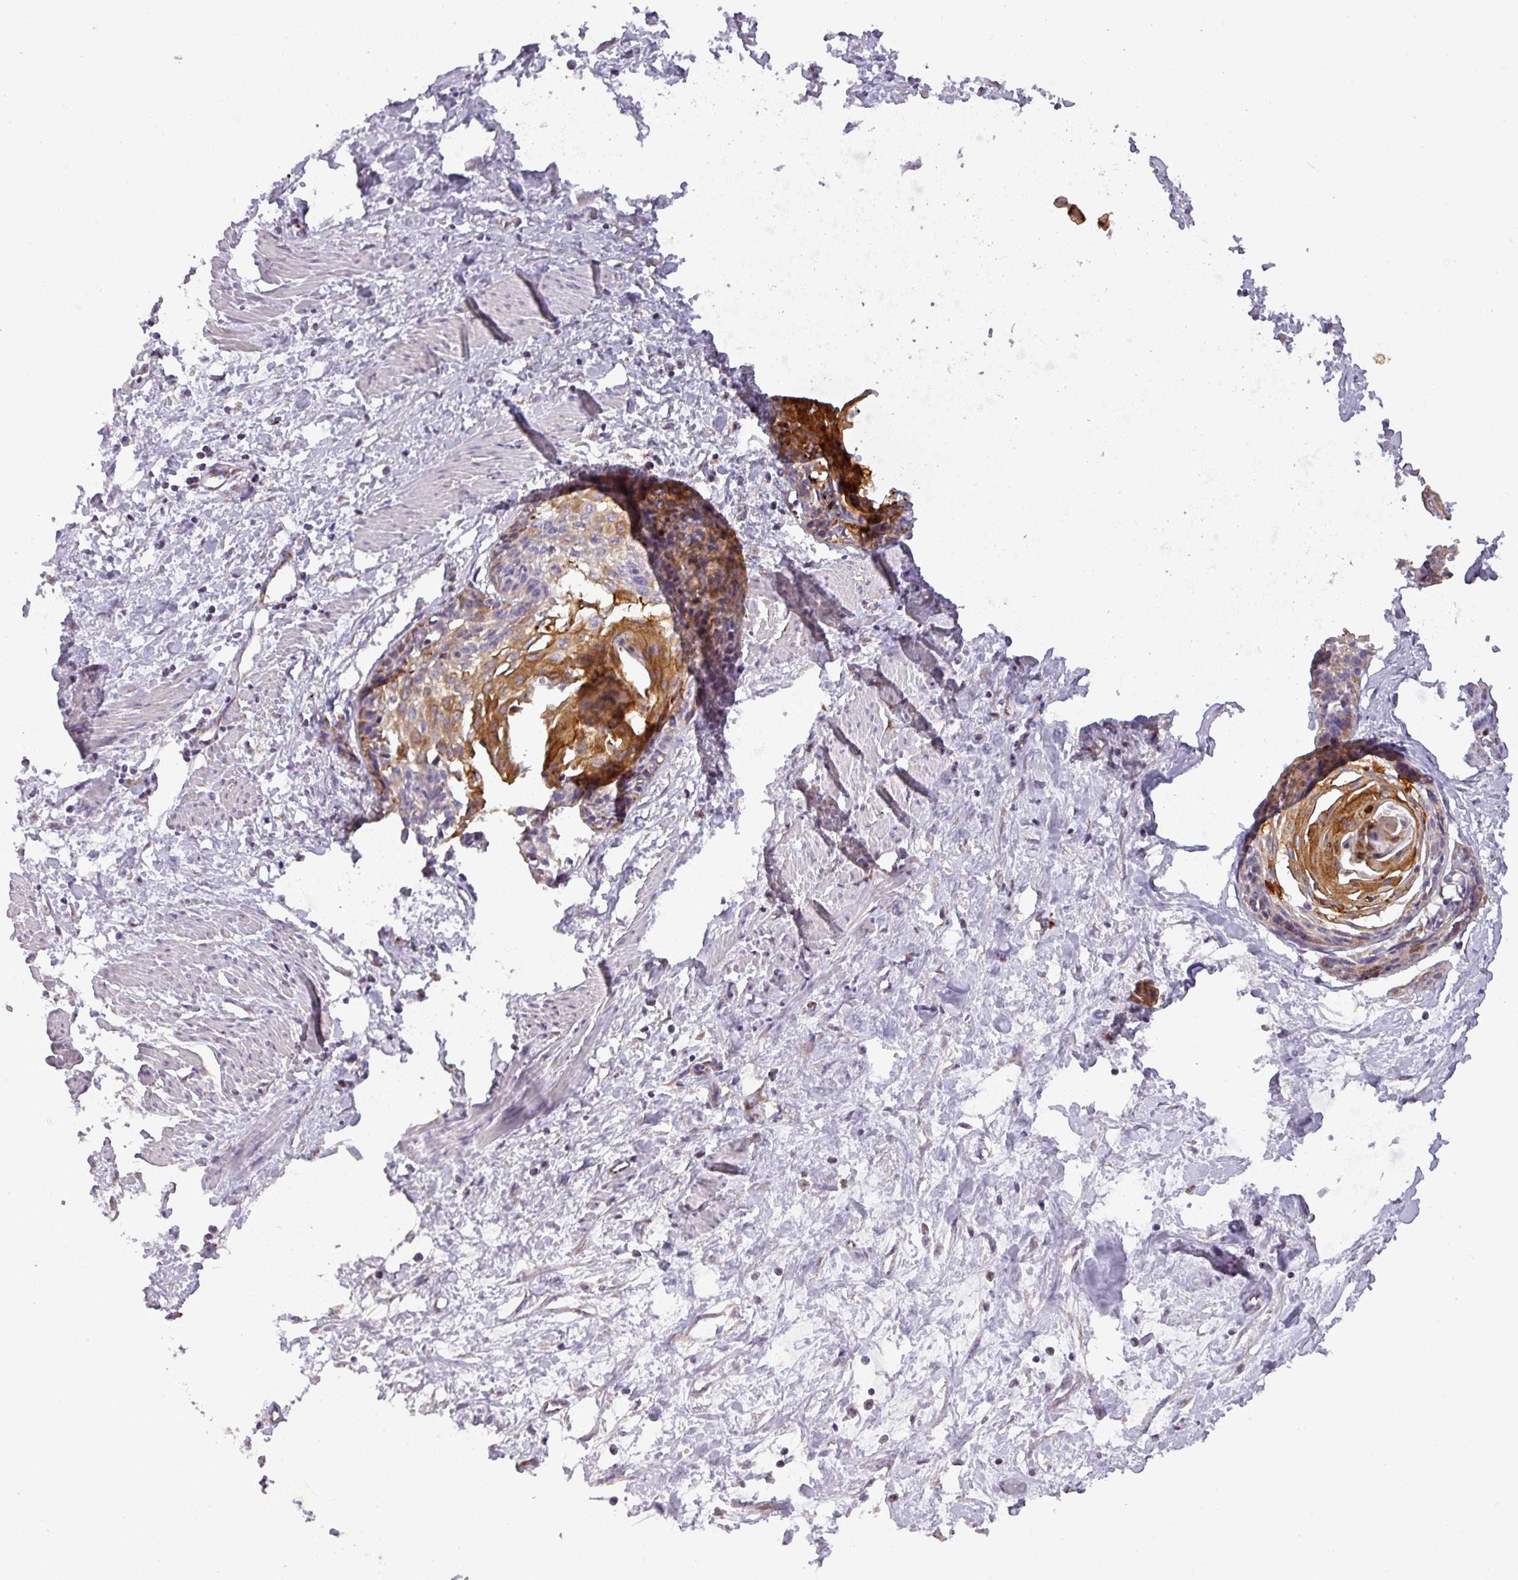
{"staining": {"intensity": "moderate", "quantity": "25%-75%", "location": "cytoplasmic/membranous"}, "tissue": "cervical cancer", "cell_type": "Tumor cells", "image_type": "cancer", "snomed": [{"axis": "morphology", "description": "Squamous cell carcinoma, NOS"}, {"axis": "topography", "description": "Cervix"}], "caption": "This image demonstrates IHC staining of human cervical squamous cell carcinoma, with medium moderate cytoplasmic/membranous expression in approximately 25%-75% of tumor cells.", "gene": "PNMA6A", "patient": {"sex": "female", "age": 57}}